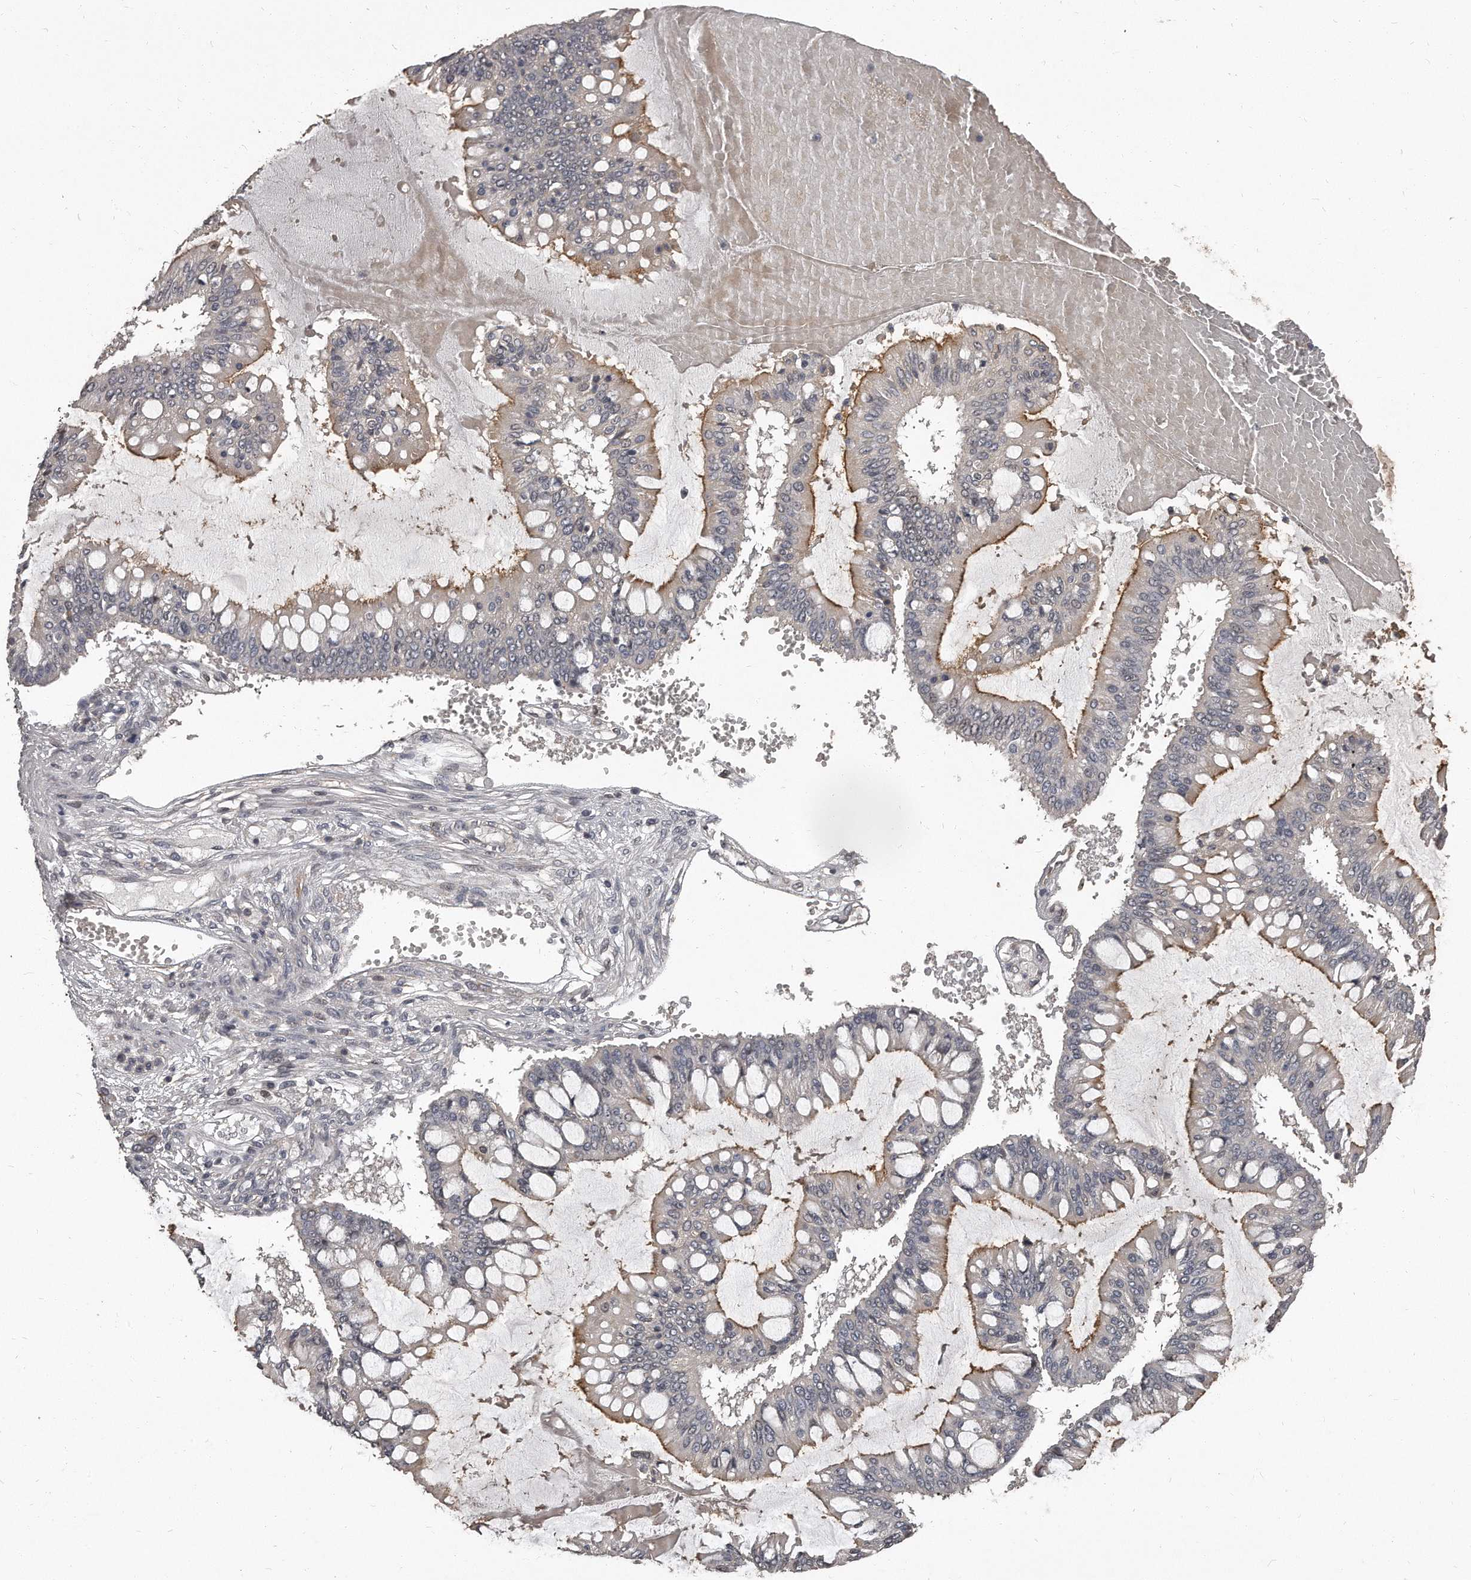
{"staining": {"intensity": "moderate", "quantity": "<25%", "location": "cytoplasmic/membranous"}, "tissue": "ovarian cancer", "cell_type": "Tumor cells", "image_type": "cancer", "snomed": [{"axis": "morphology", "description": "Cystadenocarcinoma, mucinous, NOS"}, {"axis": "topography", "description": "Ovary"}], "caption": "A low amount of moderate cytoplasmic/membranous expression is present in approximately <25% of tumor cells in ovarian cancer tissue. (Stains: DAB in brown, nuclei in blue, Microscopy: brightfield microscopy at high magnification).", "gene": "GRB10", "patient": {"sex": "female", "age": 73}}